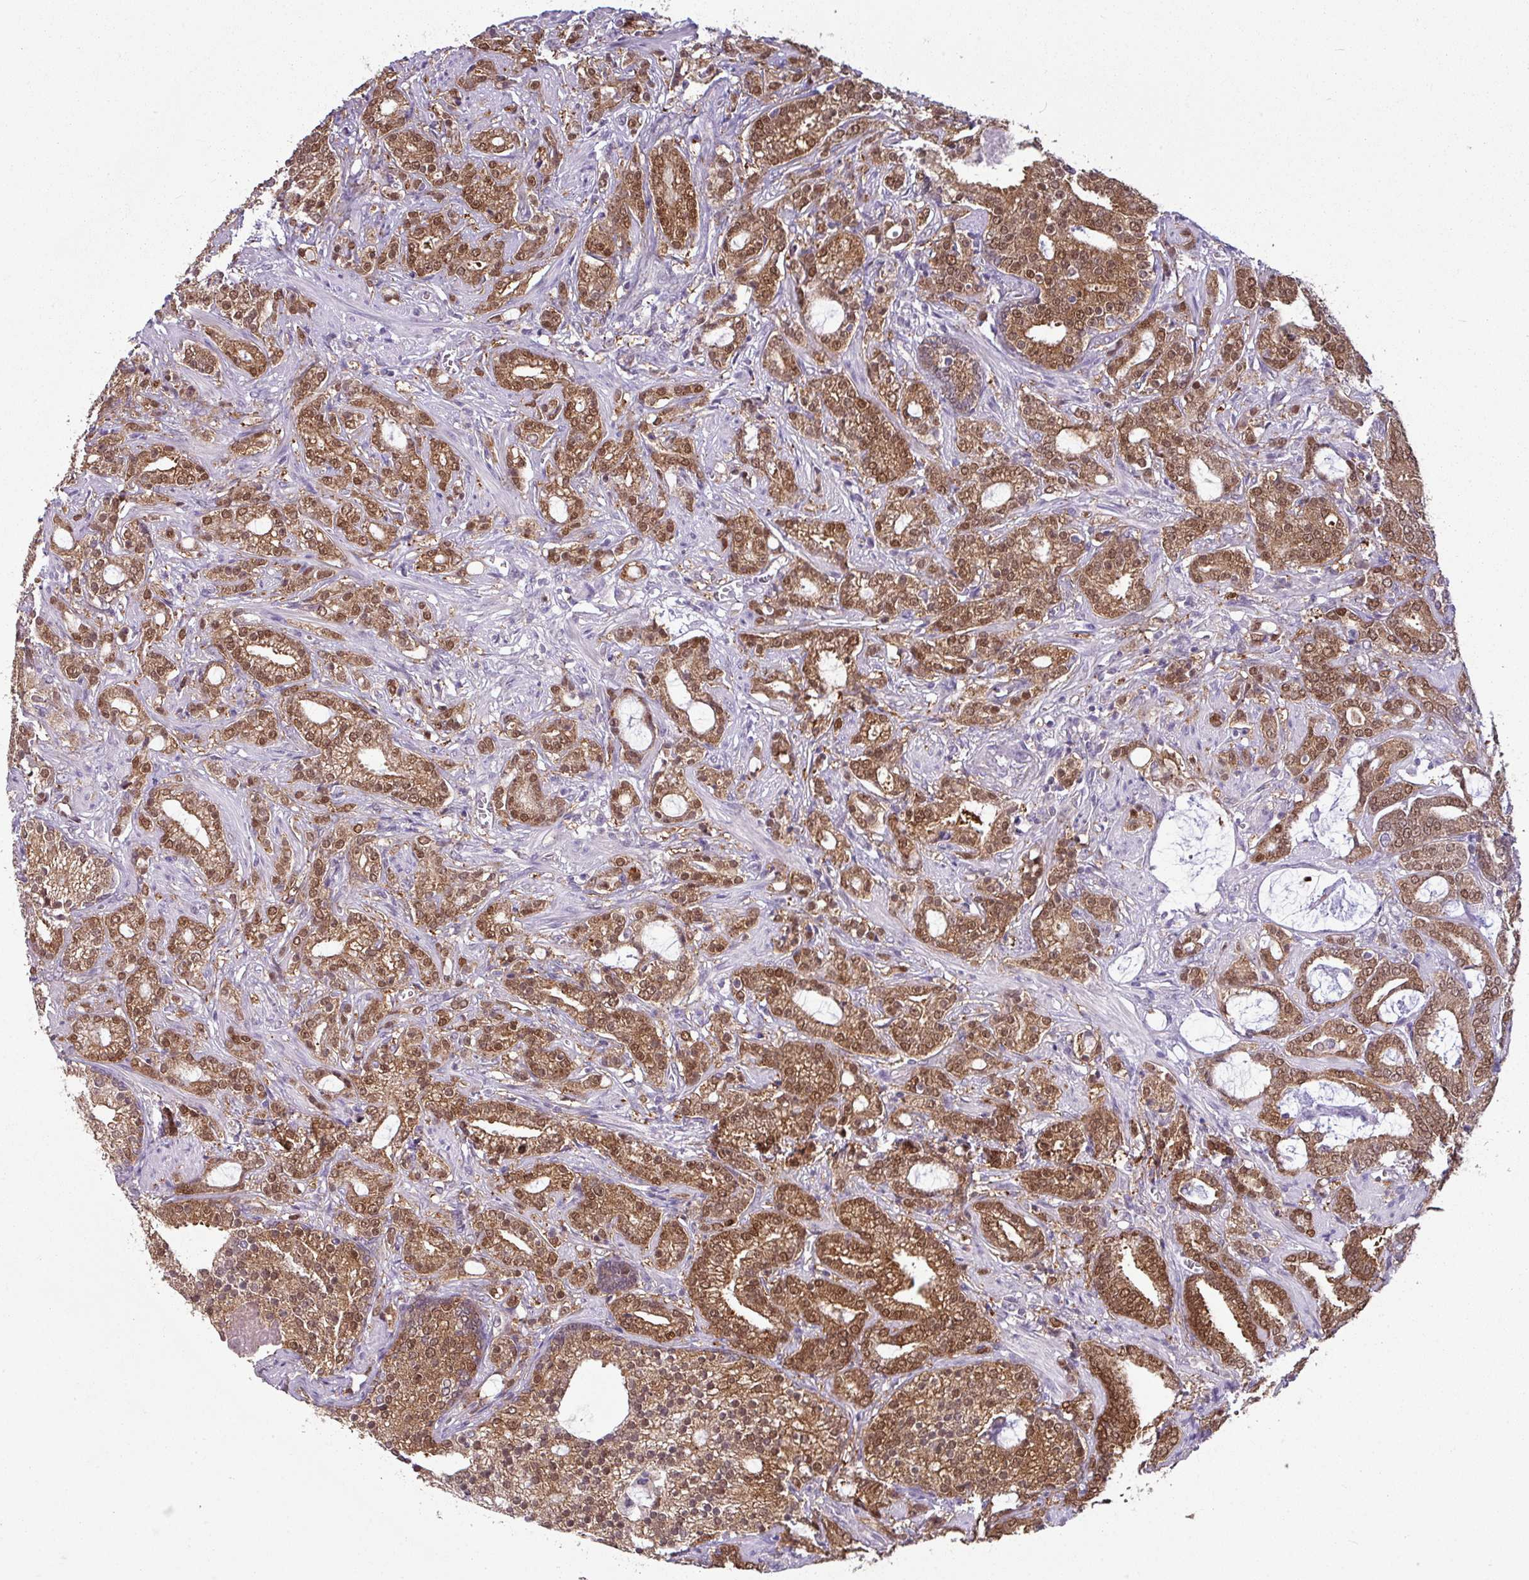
{"staining": {"intensity": "strong", "quantity": ">75%", "location": "cytoplasmic/membranous,nuclear"}, "tissue": "prostate cancer", "cell_type": "Tumor cells", "image_type": "cancer", "snomed": [{"axis": "morphology", "description": "Adenocarcinoma, High grade"}, {"axis": "topography", "description": "Prostate and seminal vesicle, NOS"}], "caption": "Prostate high-grade adenocarcinoma was stained to show a protein in brown. There is high levels of strong cytoplasmic/membranous and nuclear positivity in approximately >75% of tumor cells.", "gene": "TTLL12", "patient": {"sex": "male", "age": 67}}